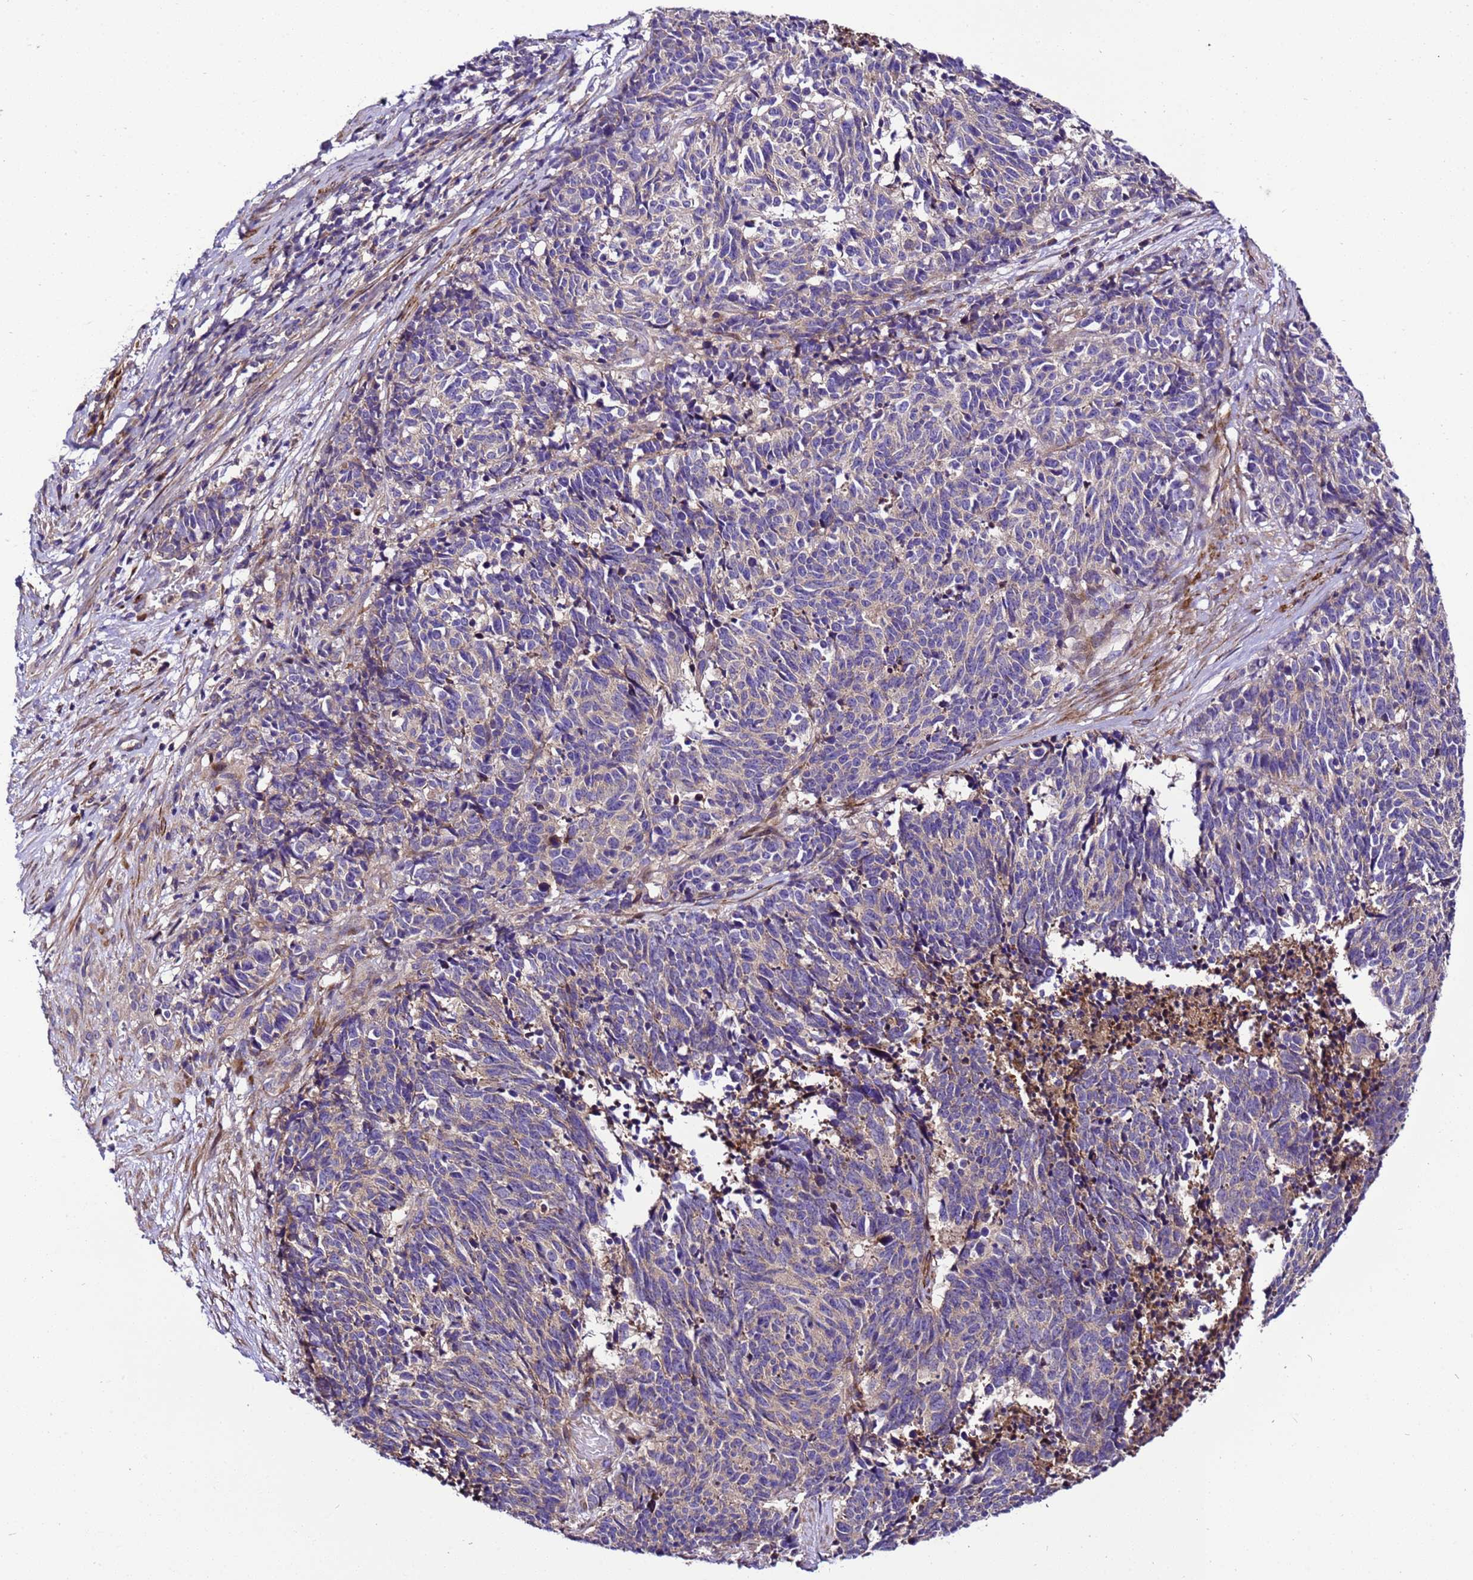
{"staining": {"intensity": "weak", "quantity": "<25%", "location": "cytoplasmic/membranous"}, "tissue": "cervical cancer", "cell_type": "Tumor cells", "image_type": "cancer", "snomed": [{"axis": "morphology", "description": "Squamous cell carcinoma, NOS"}, {"axis": "topography", "description": "Cervix"}], "caption": "Tumor cells are negative for protein expression in human squamous cell carcinoma (cervical).", "gene": "ZNF417", "patient": {"sex": "female", "age": 29}}